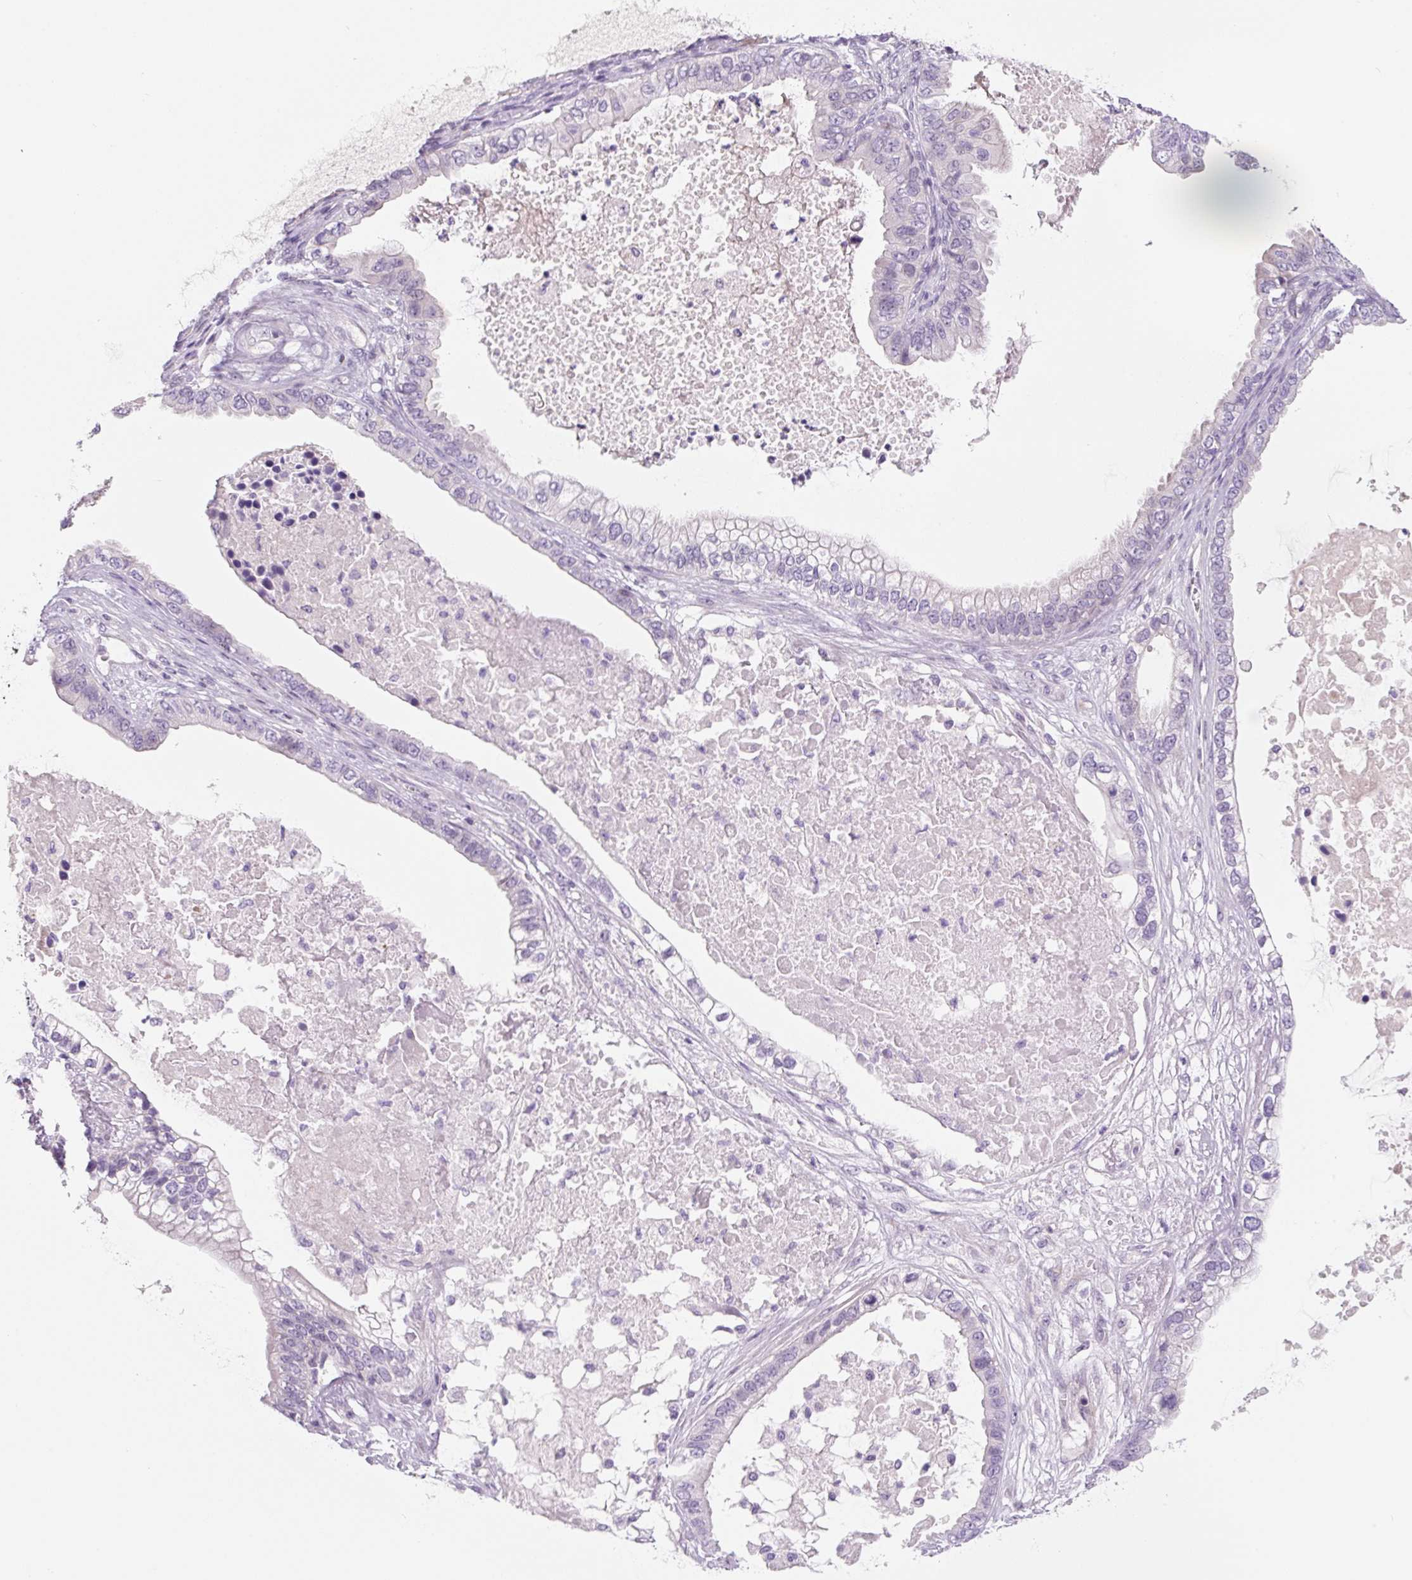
{"staining": {"intensity": "weak", "quantity": "<25%", "location": "cytoplasmic/membranous,nuclear"}, "tissue": "ovarian cancer", "cell_type": "Tumor cells", "image_type": "cancer", "snomed": [{"axis": "morphology", "description": "Cystadenocarcinoma, mucinous, NOS"}, {"axis": "topography", "description": "Ovary"}], "caption": "Immunohistochemistry (IHC) of ovarian cancer reveals no staining in tumor cells.", "gene": "CCL25", "patient": {"sex": "female", "age": 80}}